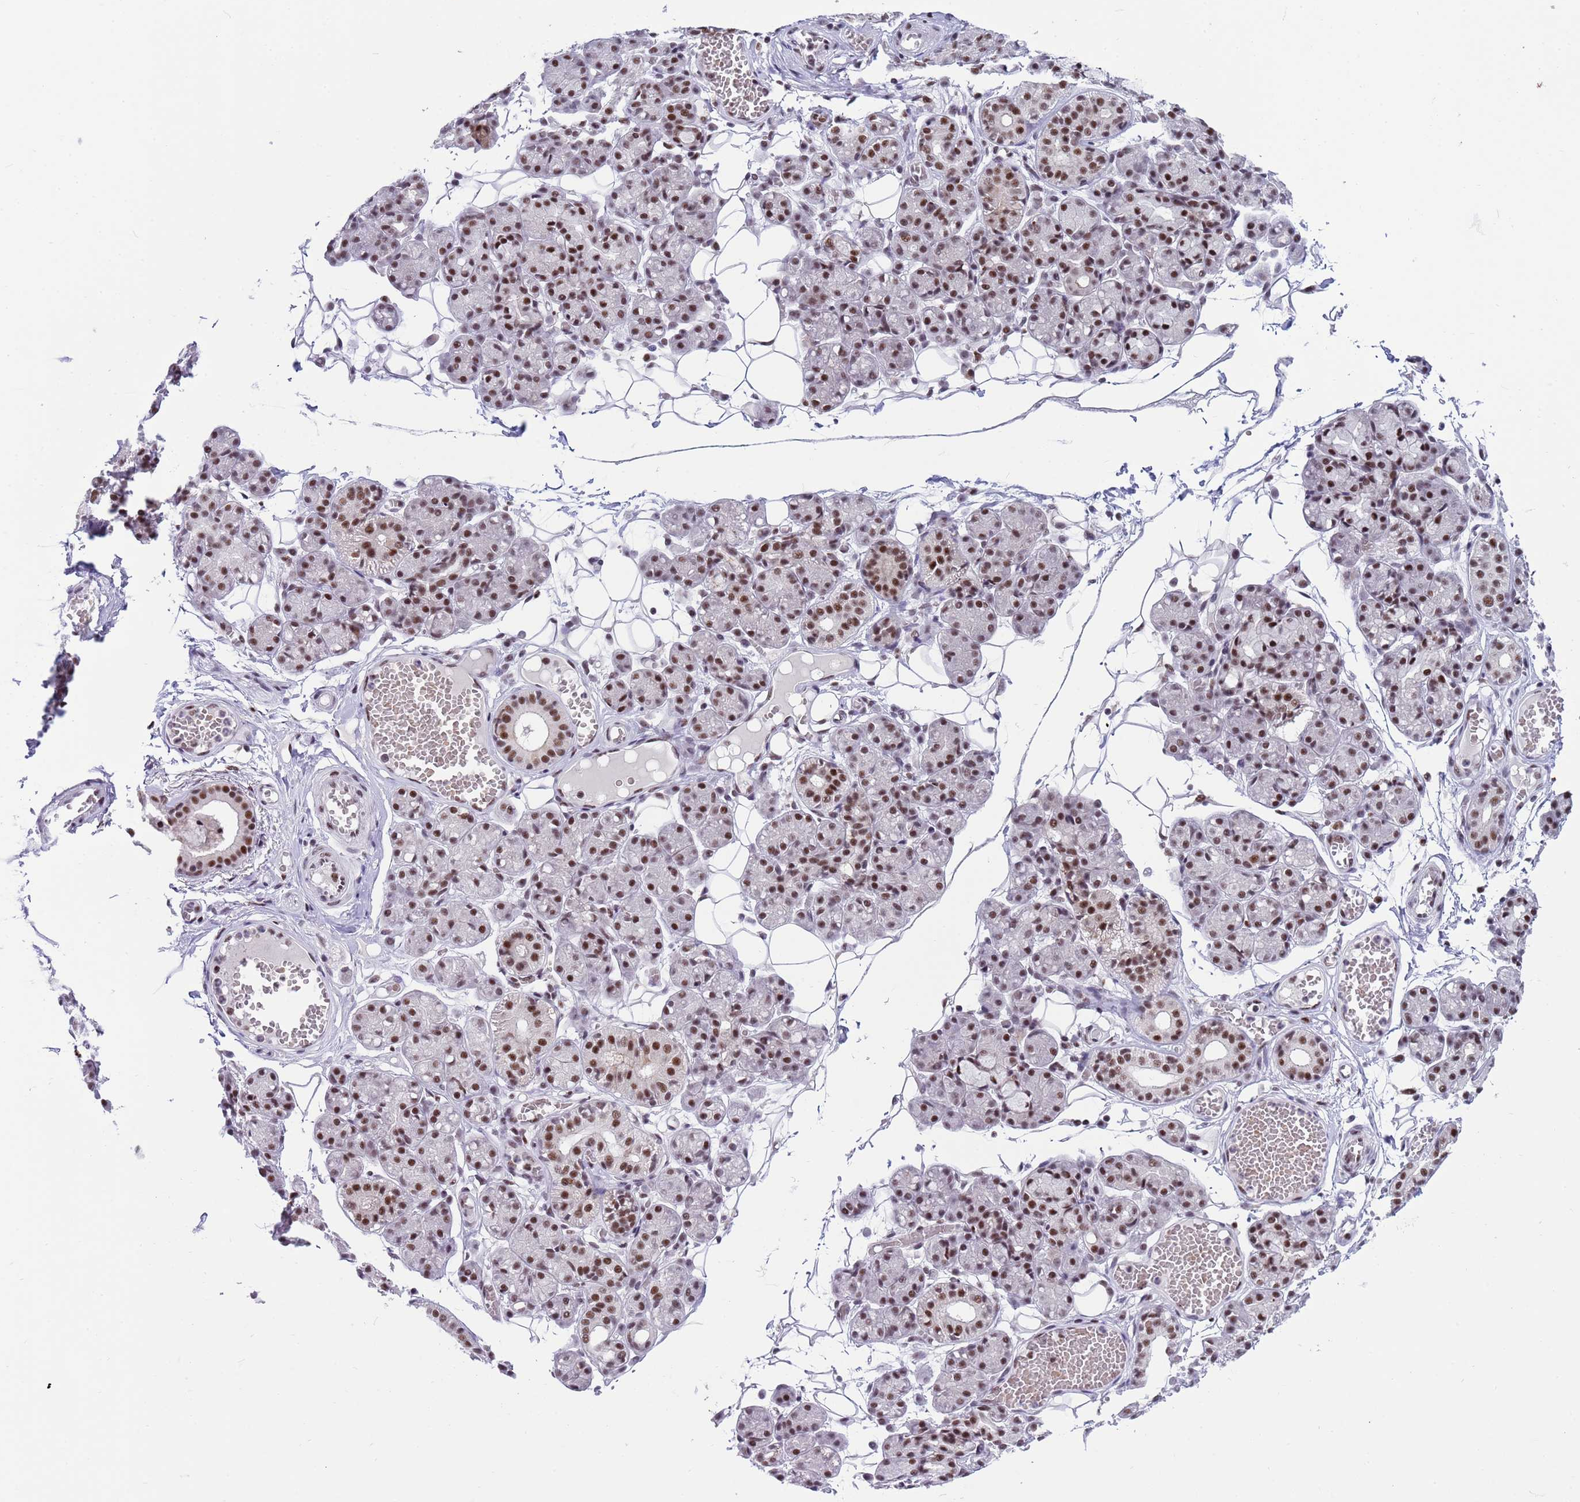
{"staining": {"intensity": "strong", "quantity": ">75%", "location": "nuclear"}, "tissue": "salivary gland", "cell_type": "Glandular cells", "image_type": "normal", "snomed": [{"axis": "morphology", "description": "Normal tissue, NOS"}, {"axis": "topography", "description": "Salivary gland"}], "caption": "Brown immunohistochemical staining in unremarkable human salivary gland displays strong nuclear expression in approximately >75% of glandular cells. Immunohistochemistry stains the protein in brown and the nuclei are stained blue.", "gene": "THOC2", "patient": {"sex": "male", "age": 63}}